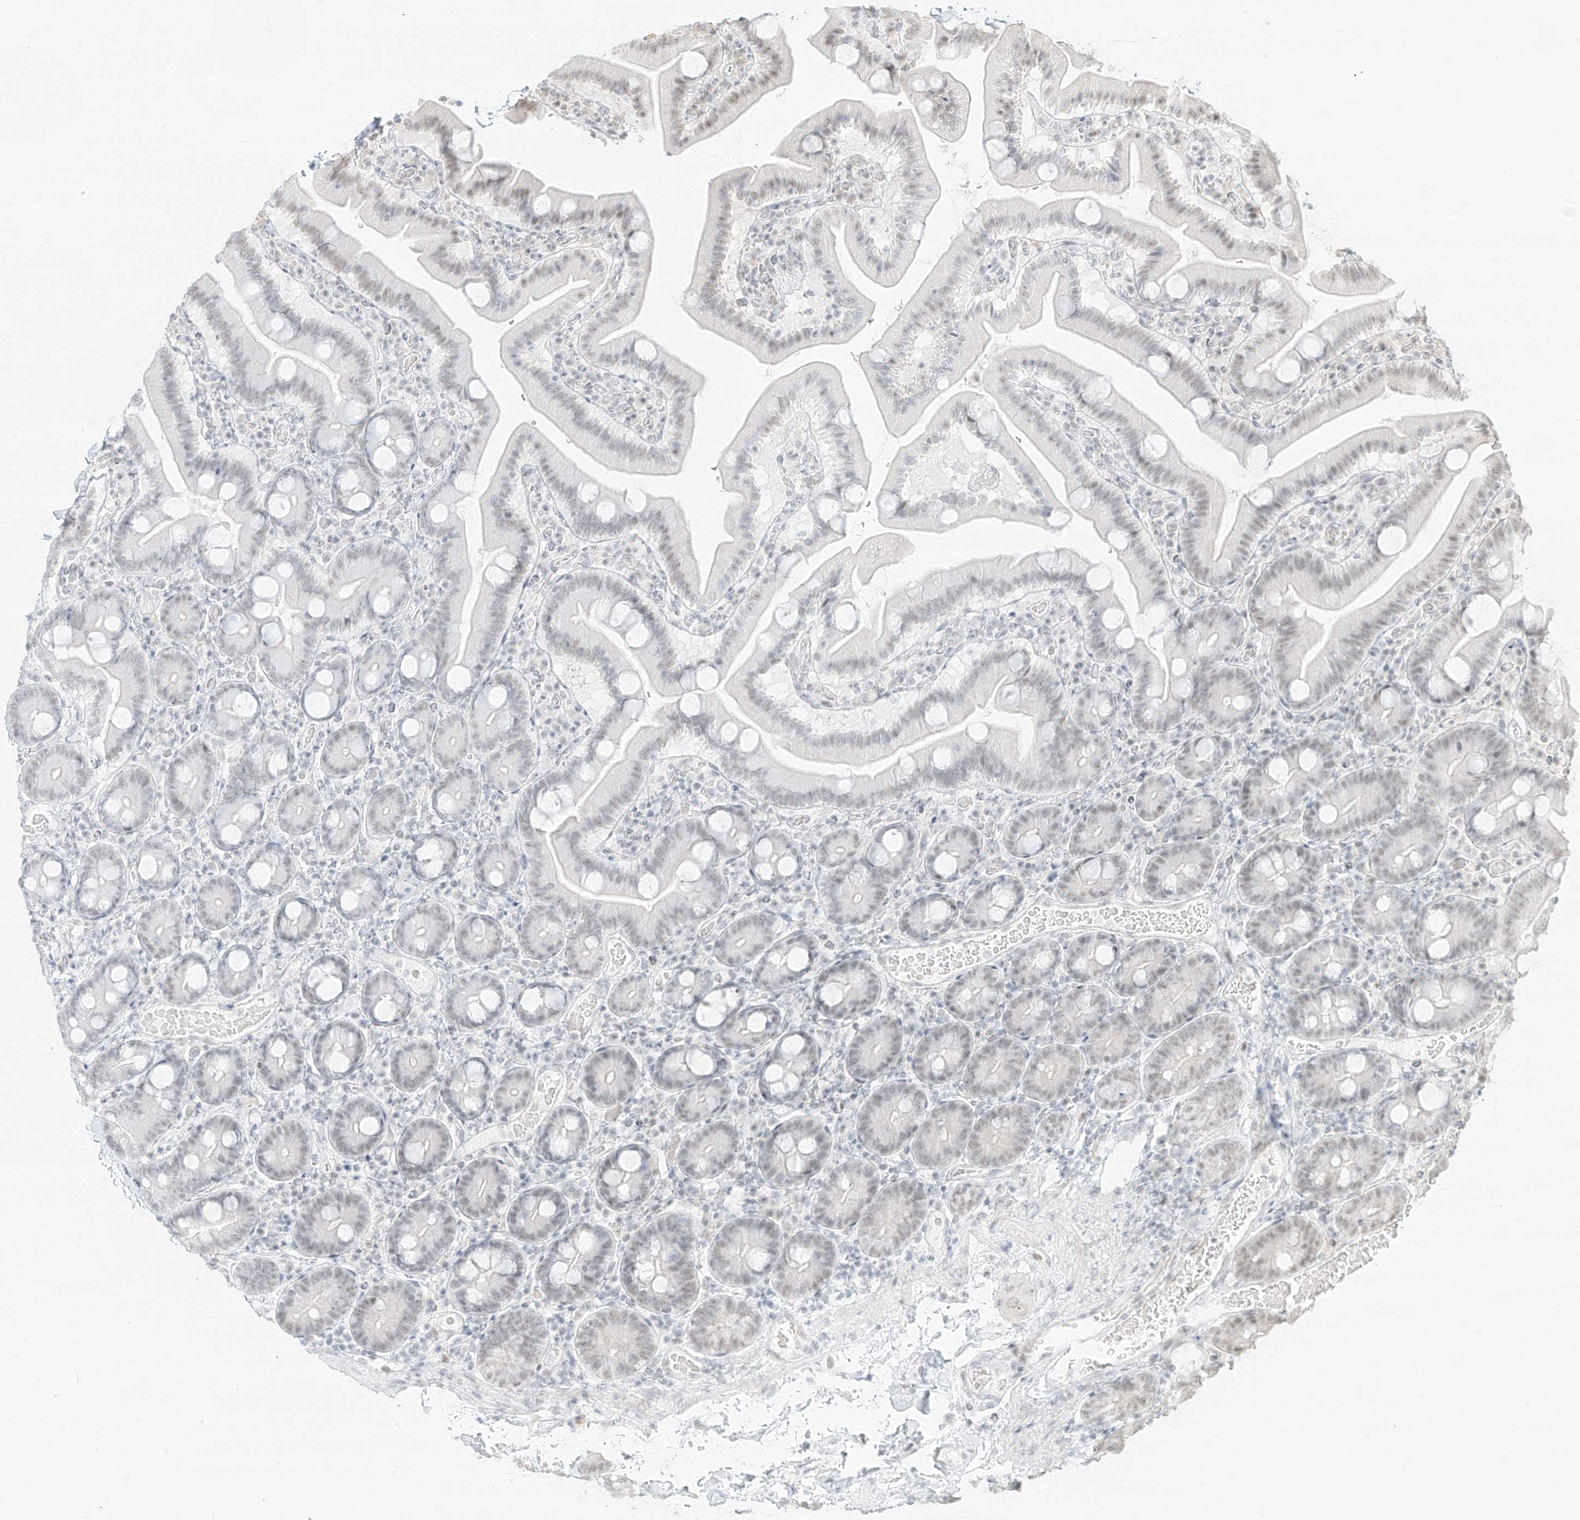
{"staining": {"intensity": "negative", "quantity": "none", "location": "none"}, "tissue": "duodenum", "cell_type": "Glandular cells", "image_type": "normal", "snomed": [{"axis": "morphology", "description": "Normal tissue, NOS"}, {"axis": "topography", "description": "Duodenum"}], "caption": "High power microscopy photomicrograph of an IHC image of normal duodenum, revealing no significant positivity in glandular cells.", "gene": "SUPT5H", "patient": {"sex": "male", "age": 55}}